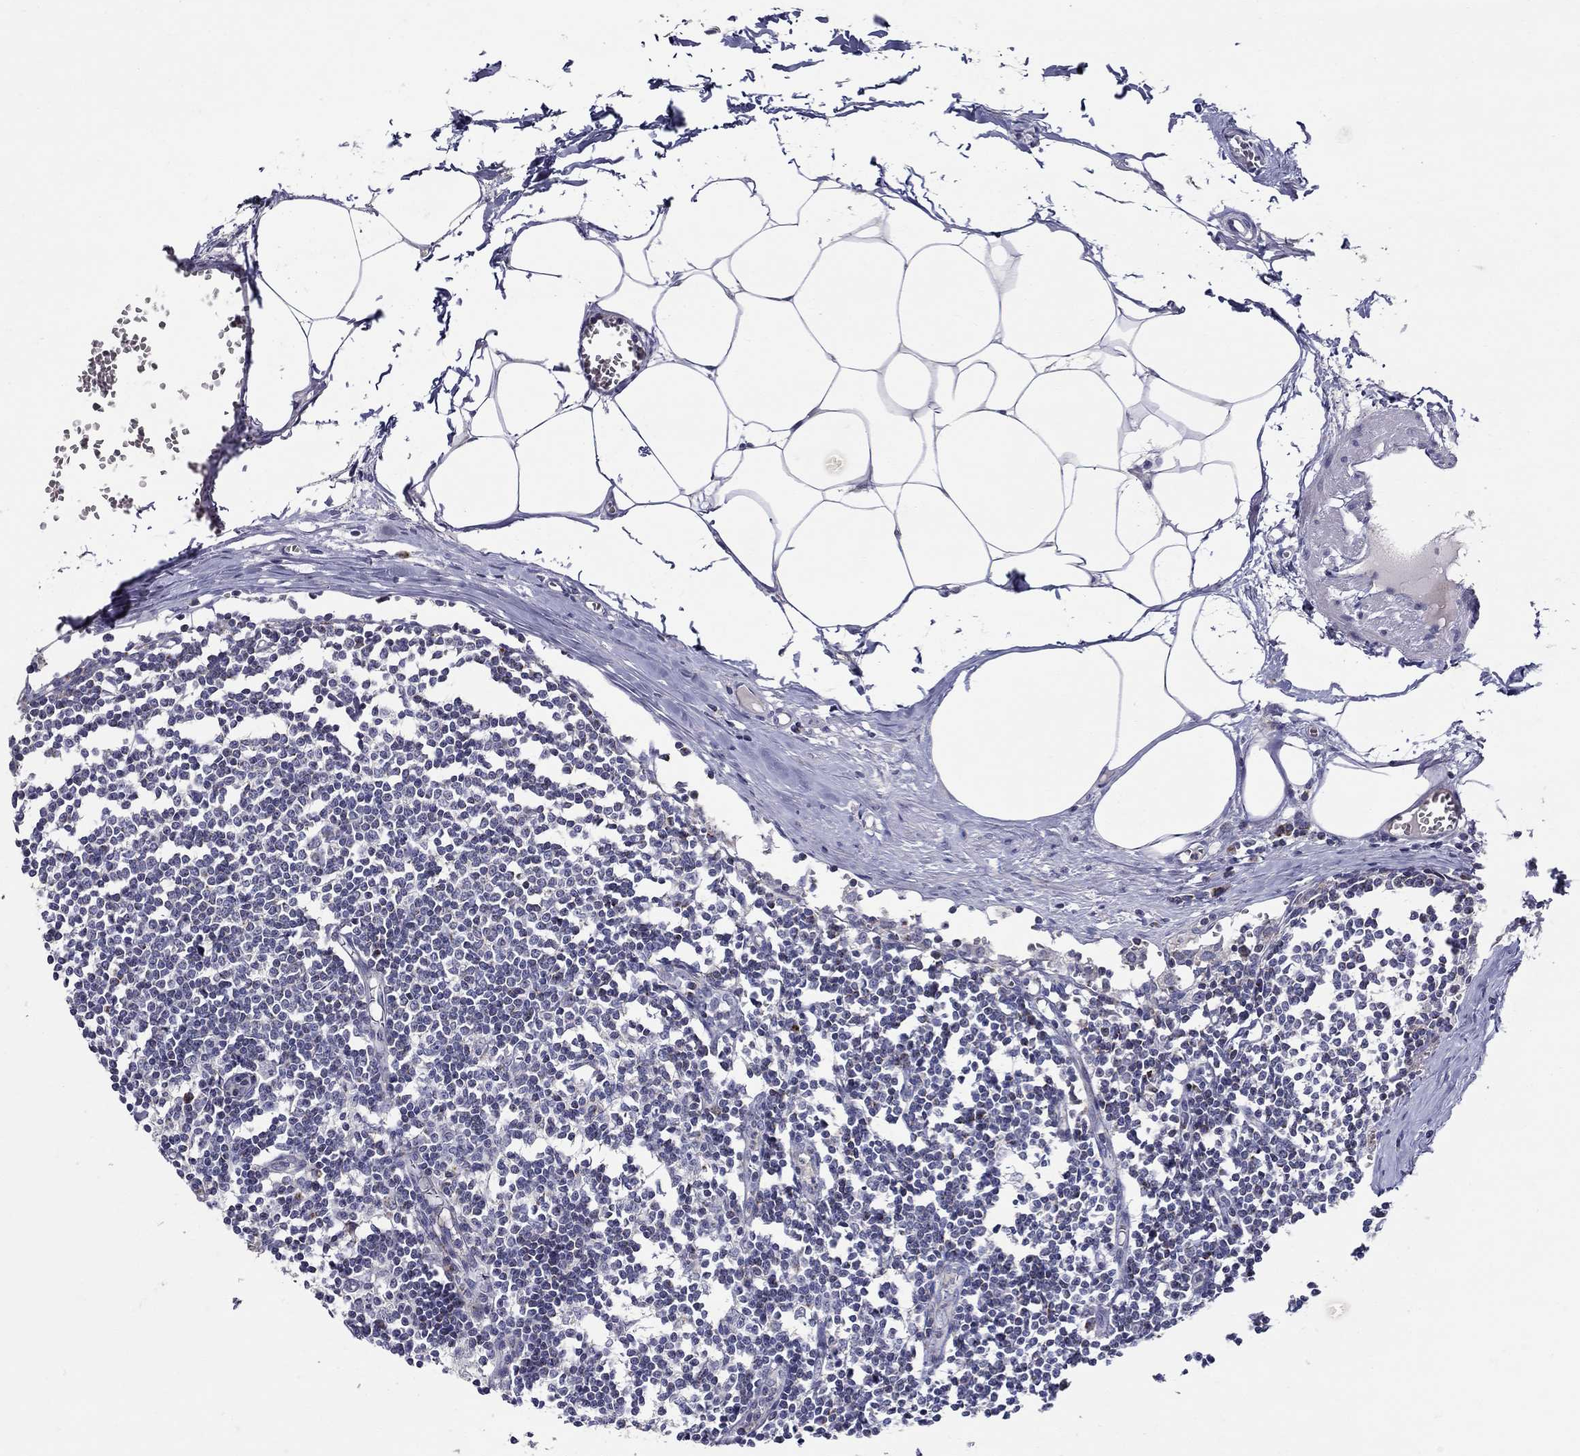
{"staining": {"intensity": "negative", "quantity": "none", "location": "none"}, "tissue": "lymph node", "cell_type": "Germinal center cells", "image_type": "normal", "snomed": [{"axis": "morphology", "description": "Normal tissue, NOS"}, {"axis": "topography", "description": "Lymph node"}], "caption": "A high-resolution micrograph shows IHC staining of unremarkable lymph node, which demonstrates no significant positivity in germinal center cells. (DAB (3,3'-diaminobenzidine) immunohistochemistry (IHC) with hematoxylin counter stain).", "gene": "HMX2", "patient": {"sex": "male", "age": 59}}